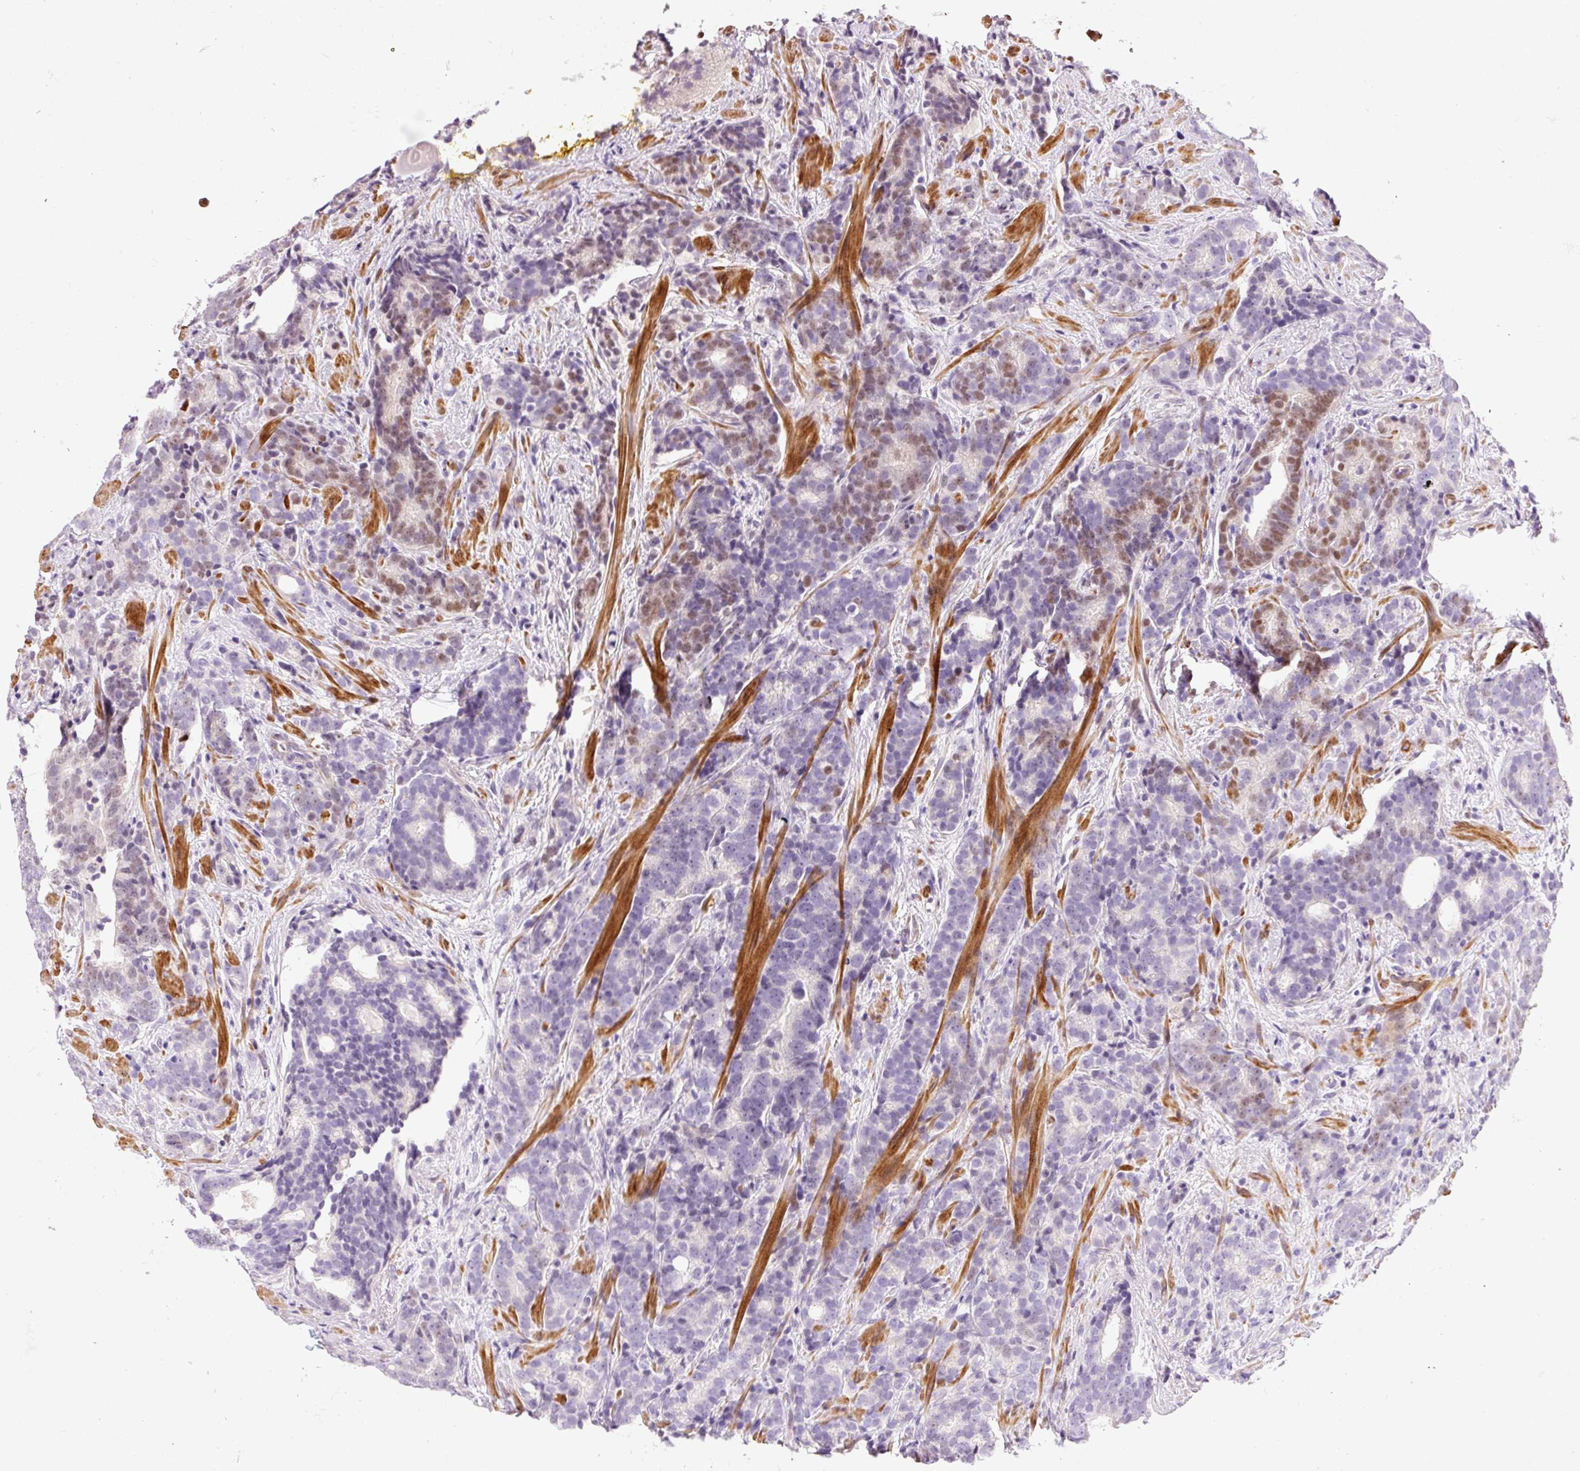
{"staining": {"intensity": "moderate", "quantity": "<25%", "location": "nuclear"}, "tissue": "prostate cancer", "cell_type": "Tumor cells", "image_type": "cancer", "snomed": [{"axis": "morphology", "description": "Adenocarcinoma, High grade"}, {"axis": "topography", "description": "Prostate"}], "caption": "An image of prostate adenocarcinoma (high-grade) stained for a protein displays moderate nuclear brown staining in tumor cells.", "gene": "HNF1A", "patient": {"sex": "male", "age": 64}}